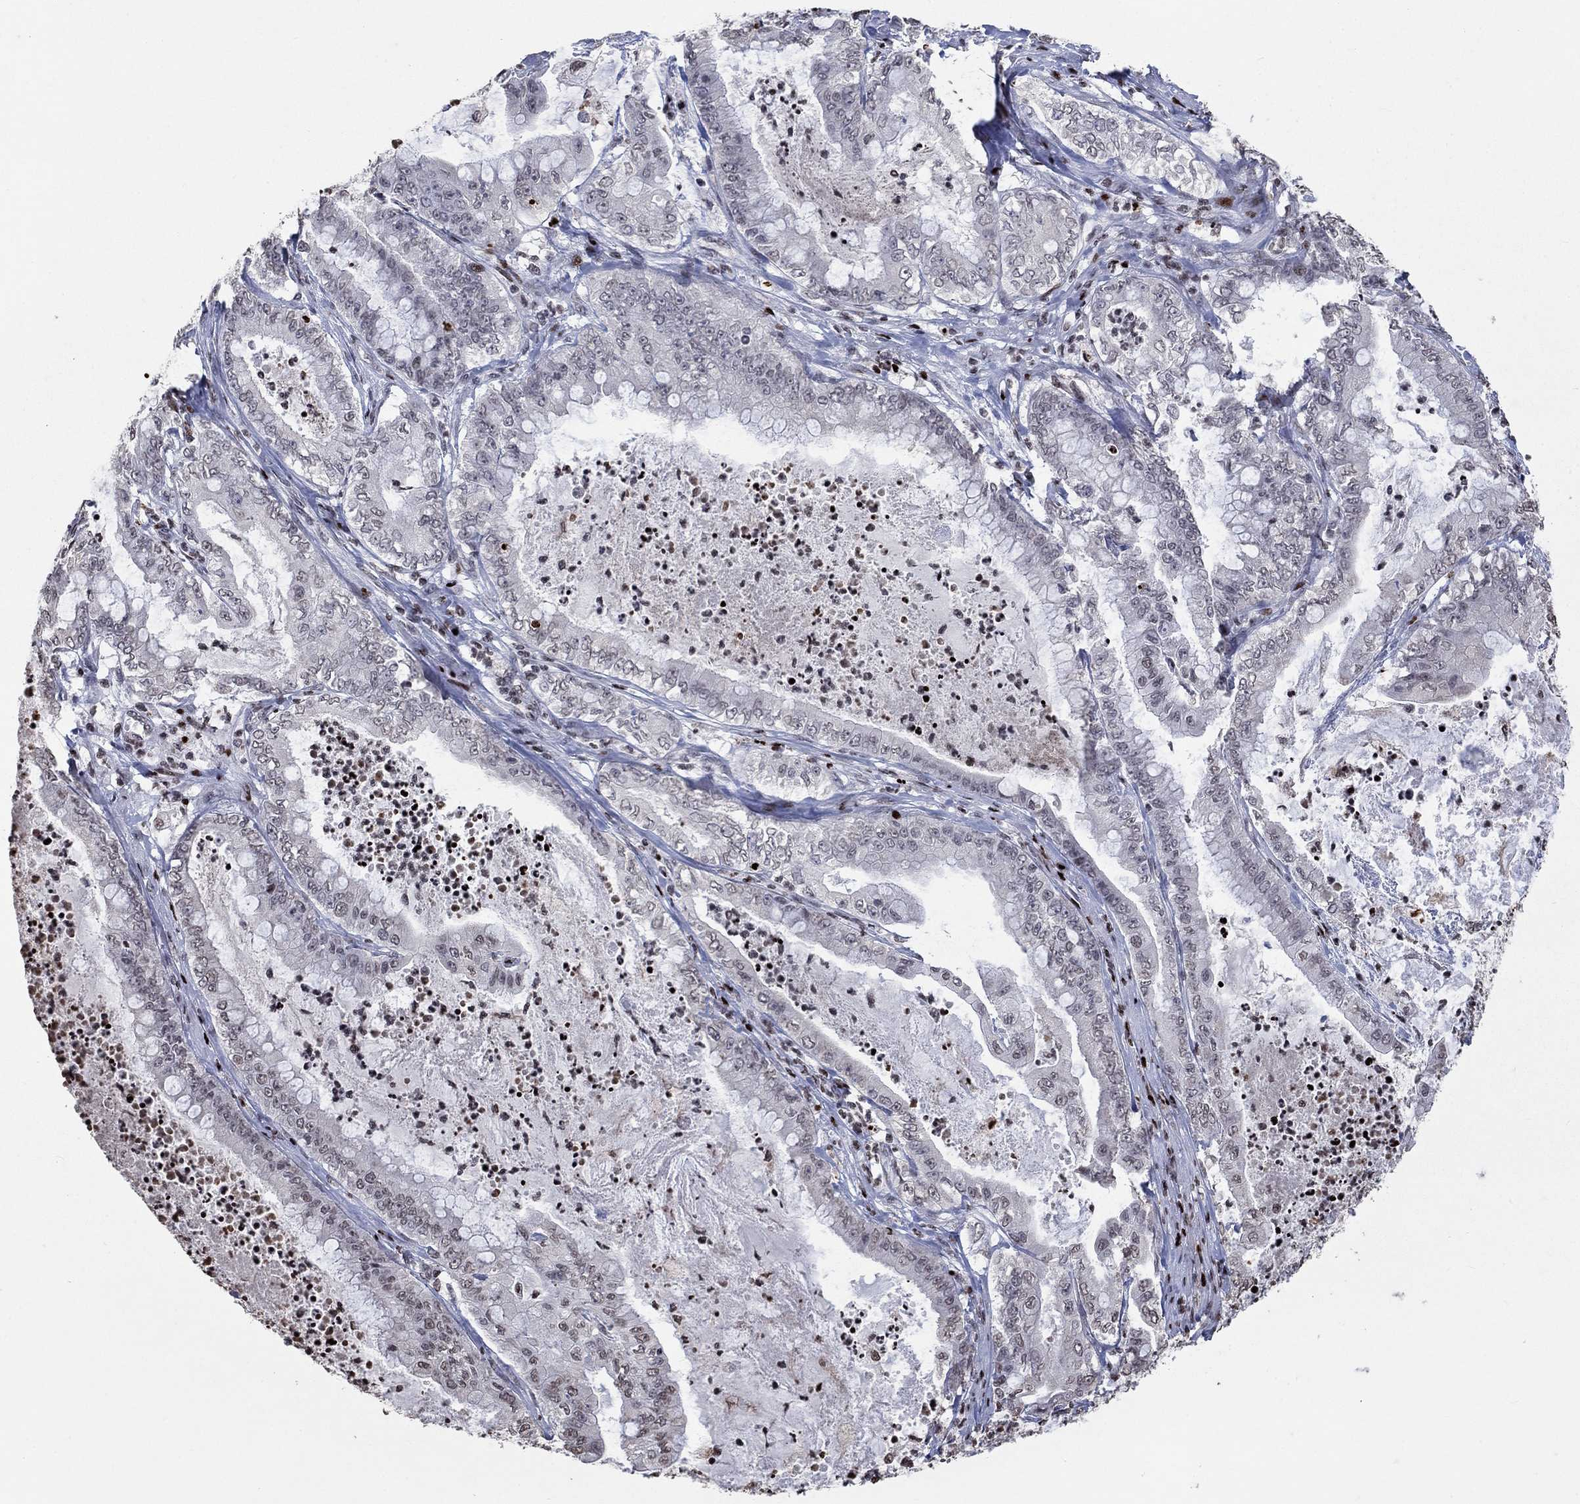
{"staining": {"intensity": "negative", "quantity": "none", "location": "none"}, "tissue": "pancreatic cancer", "cell_type": "Tumor cells", "image_type": "cancer", "snomed": [{"axis": "morphology", "description": "Adenocarcinoma, NOS"}, {"axis": "topography", "description": "Pancreas"}], "caption": "Immunohistochemical staining of human pancreatic cancer exhibits no significant expression in tumor cells. (Stains: DAB IHC with hematoxylin counter stain, Microscopy: brightfield microscopy at high magnification).", "gene": "SRSF3", "patient": {"sex": "male", "age": 71}}